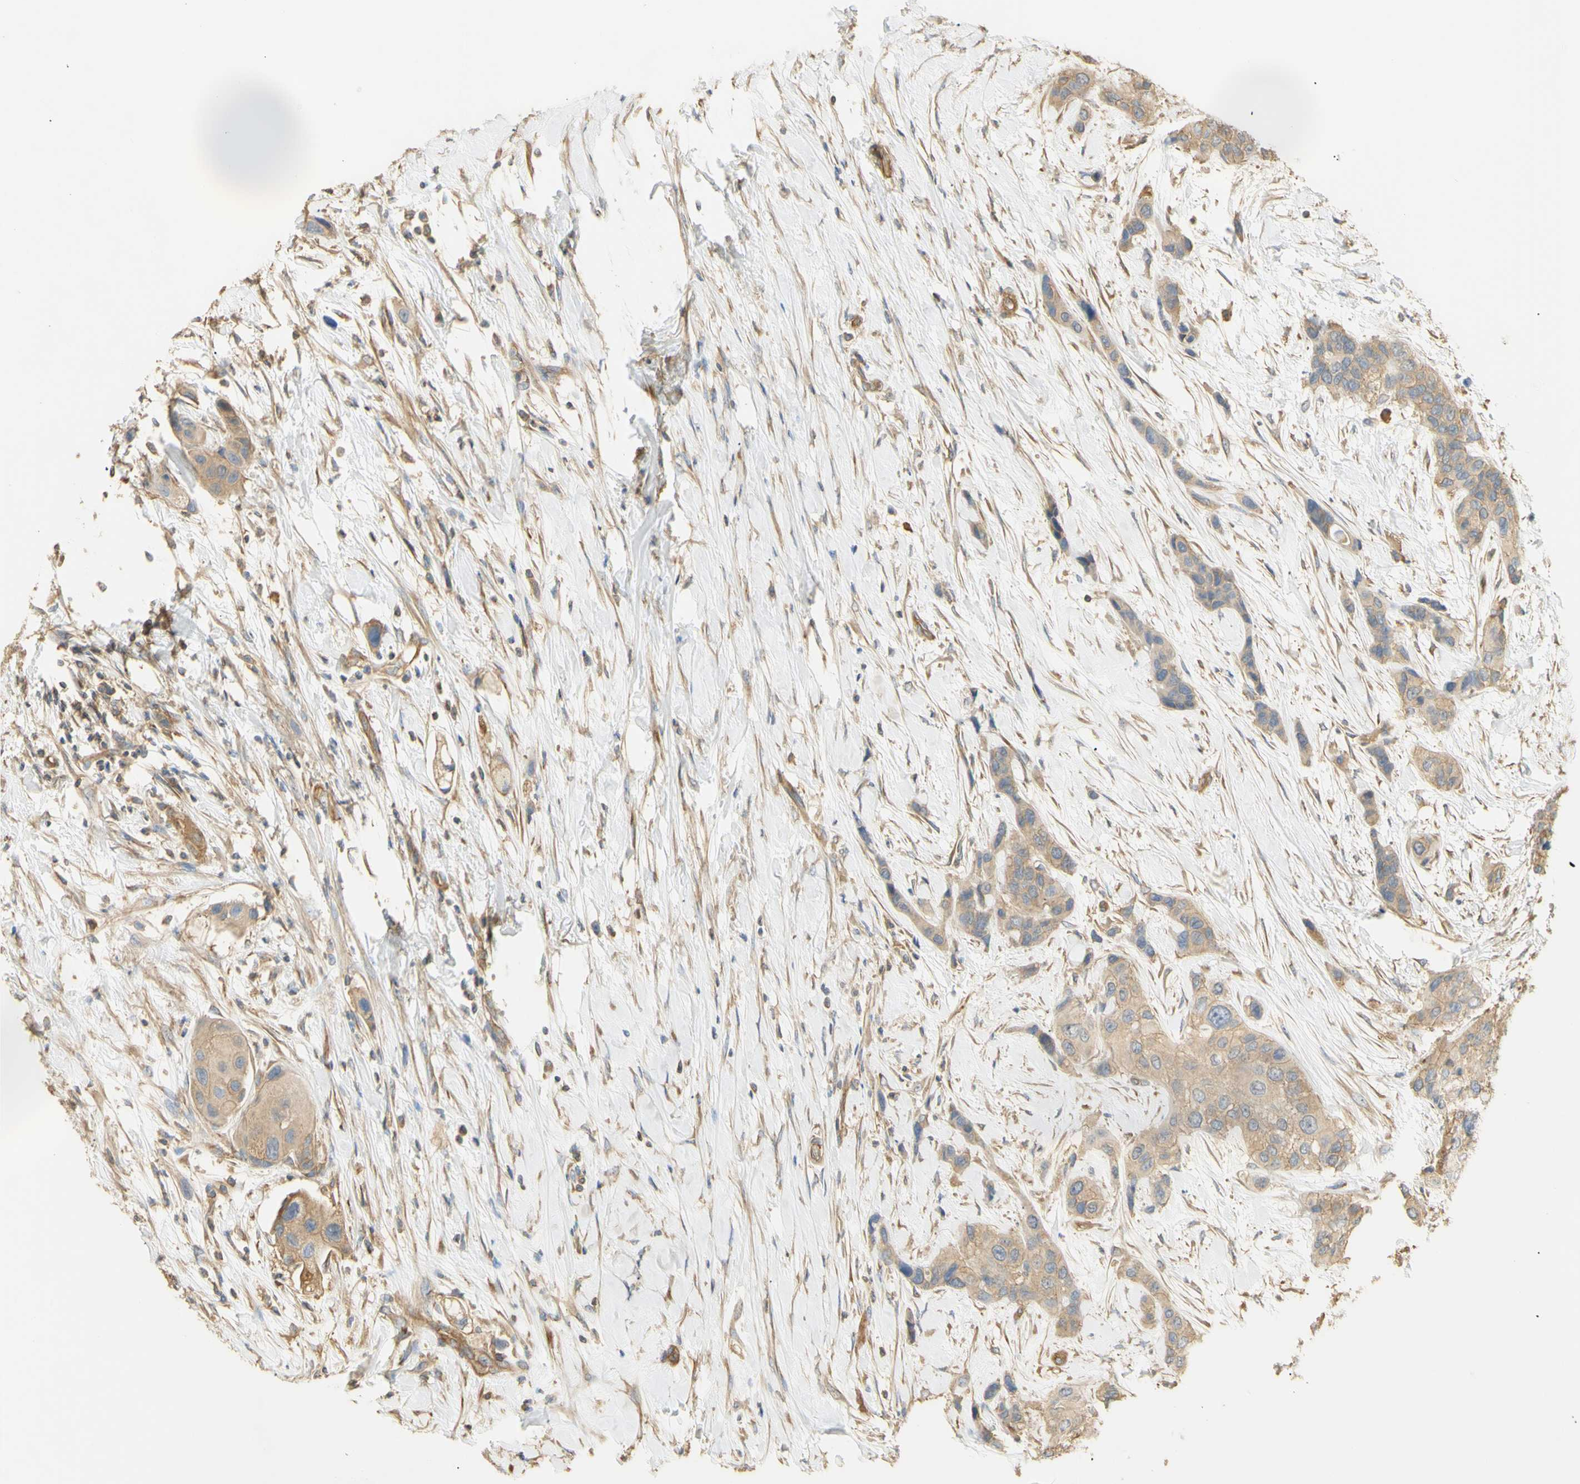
{"staining": {"intensity": "weak", "quantity": ">75%", "location": "cytoplasmic/membranous"}, "tissue": "urothelial cancer", "cell_type": "Tumor cells", "image_type": "cancer", "snomed": [{"axis": "morphology", "description": "Urothelial carcinoma, High grade"}, {"axis": "topography", "description": "Urinary bladder"}], "caption": "Human urothelial cancer stained with a protein marker exhibits weak staining in tumor cells.", "gene": "KCNE4", "patient": {"sex": "female", "age": 56}}